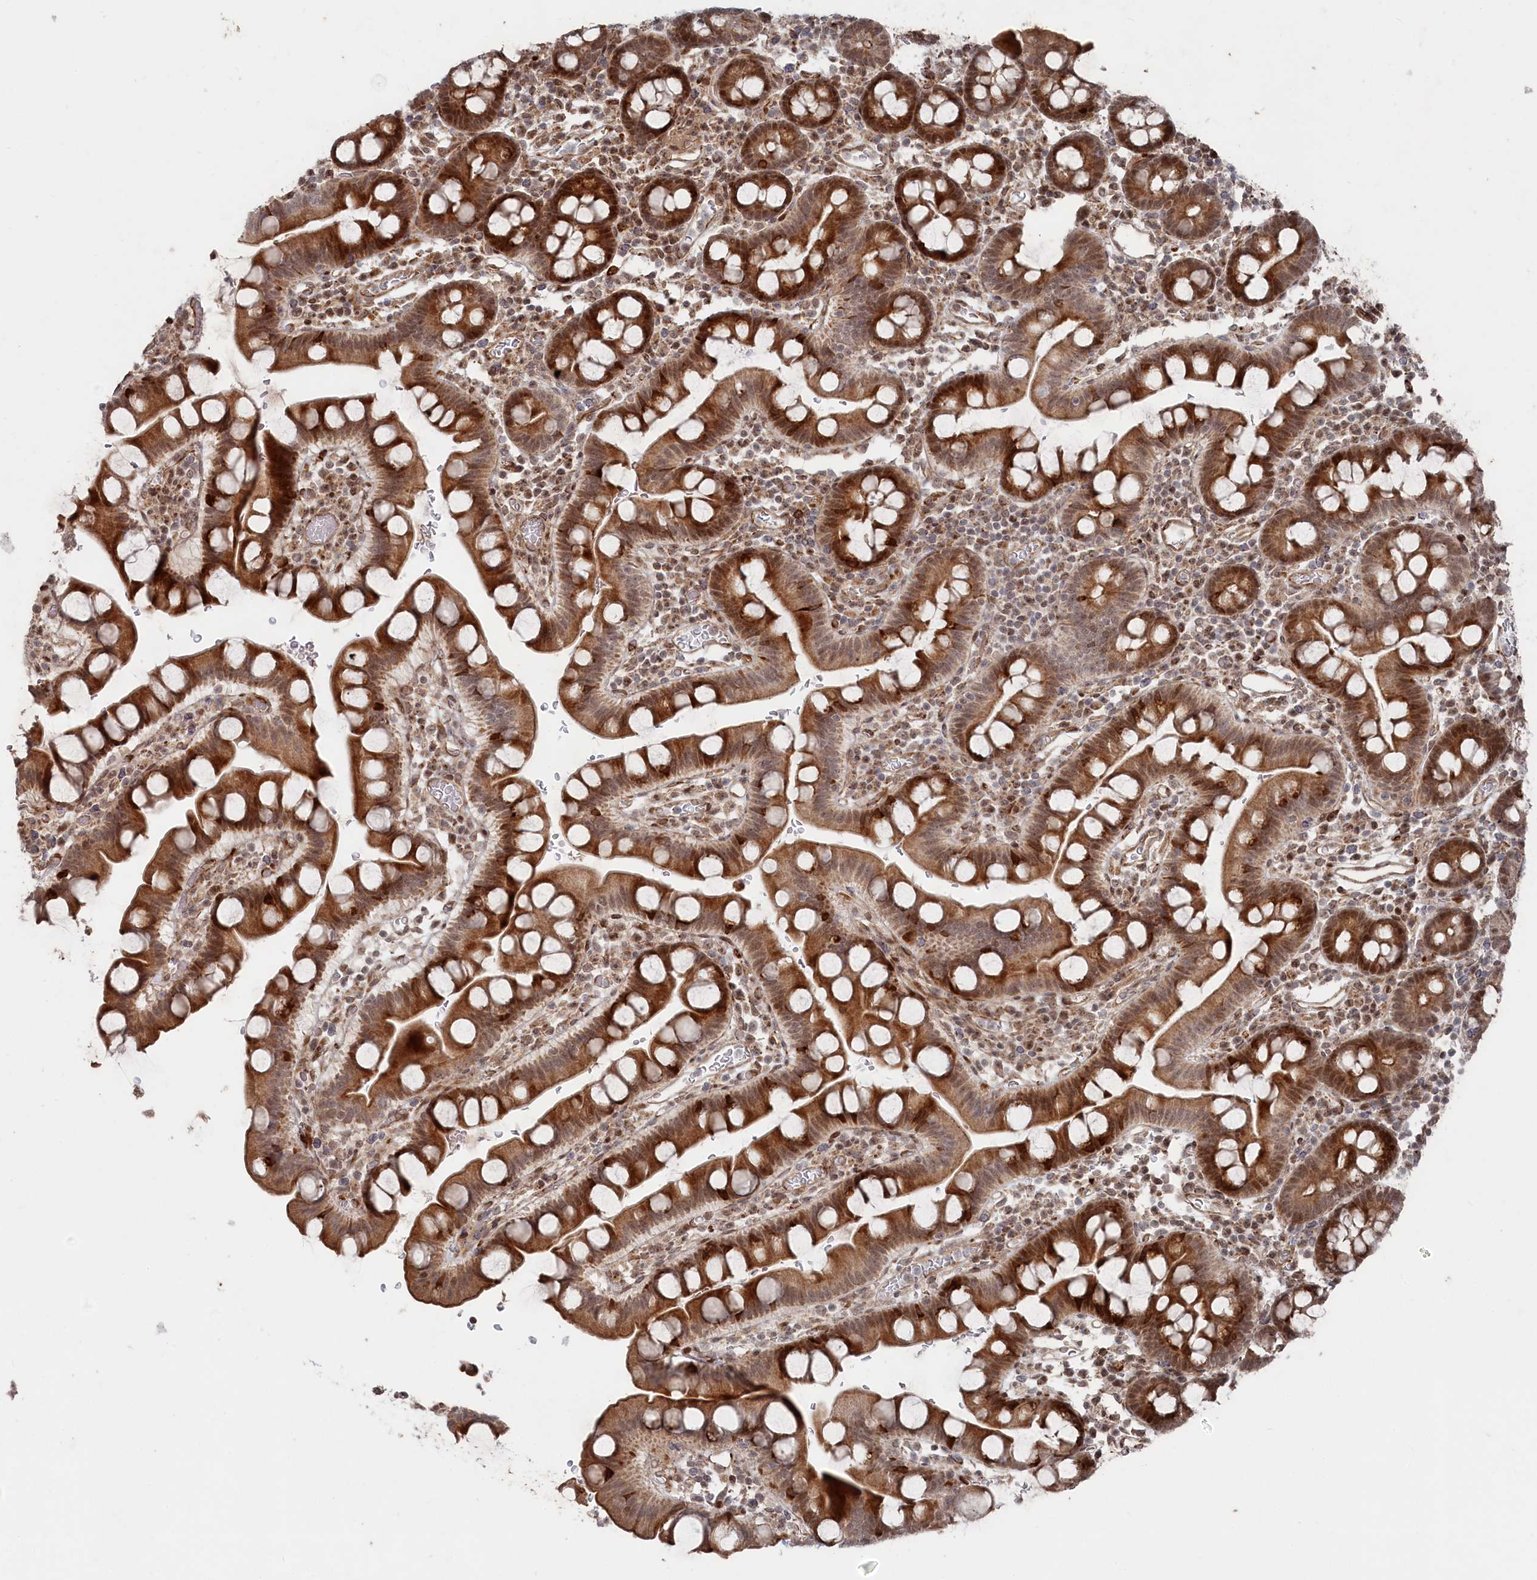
{"staining": {"intensity": "strong", "quantity": ">75%", "location": "cytoplasmic/membranous,nuclear"}, "tissue": "small intestine", "cell_type": "Glandular cells", "image_type": "normal", "snomed": [{"axis": "morphology", "description": "Normal tissue, NOS"}, {"axis": "topography", "description": "Stomach, upper"}, {"axis": "topography", "description": "Stomach, lower"}, {"axis": "topography", "description": "Small intestine"}], "caption": "IHC staining of benign small intestine, which exhibits high levels of strong cytoplasmic/membranous,nuclear positivity in approximately >75% of glandular cells indicating strong cytoplasmic/membranous,nuclear protein positivity. The staining was performed using DAB (3,3'-diaminobenzidine) (brown) for protein detection and nuclei were counterstained in hematoxylin (blue).", "gene": "POLR3A", "patient": {"sex": "male", "age": 68}}